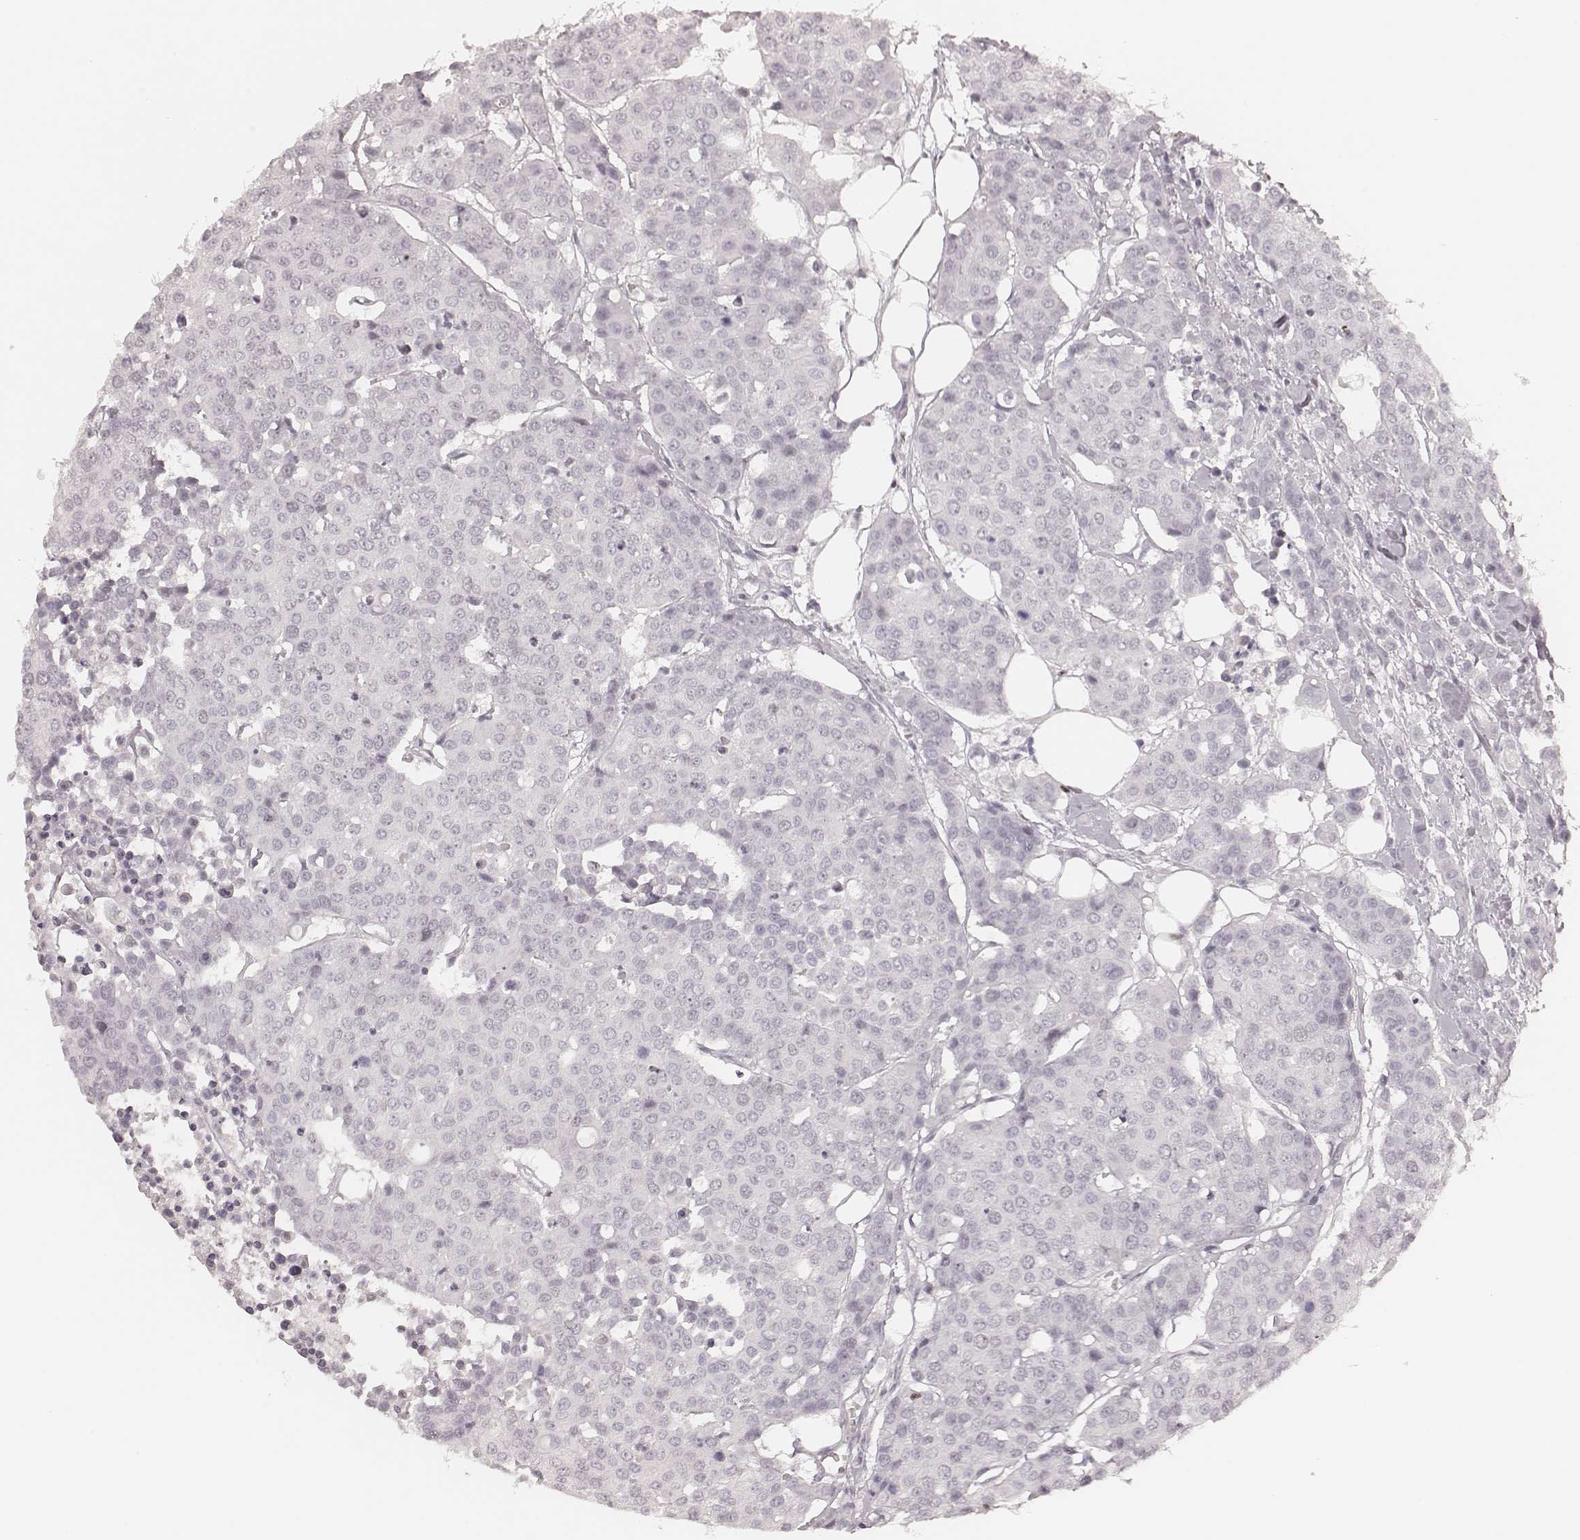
{"staining": {"intensity": "negative", "quantity": "none", "location": "none"}, "tissue": "carcinoid", "cell_type": "Tumor cells", "image_type": "cancer", "snomed": [{"axis": "morphology", "description": "Carcinoid, malignant, NOS"}, {"axis": "topography", "description": "Colon"}], "caption": "The histopathology image shows no staining of tumor cells in carcinoid. The staining was performed using DAB to visualize the protein expression in brown, while the nuclei were stained in blue with hematoxylin (Magnification: 20x).", "gene": "TEX37", "patient": {"sex": "male", "age": 81}}